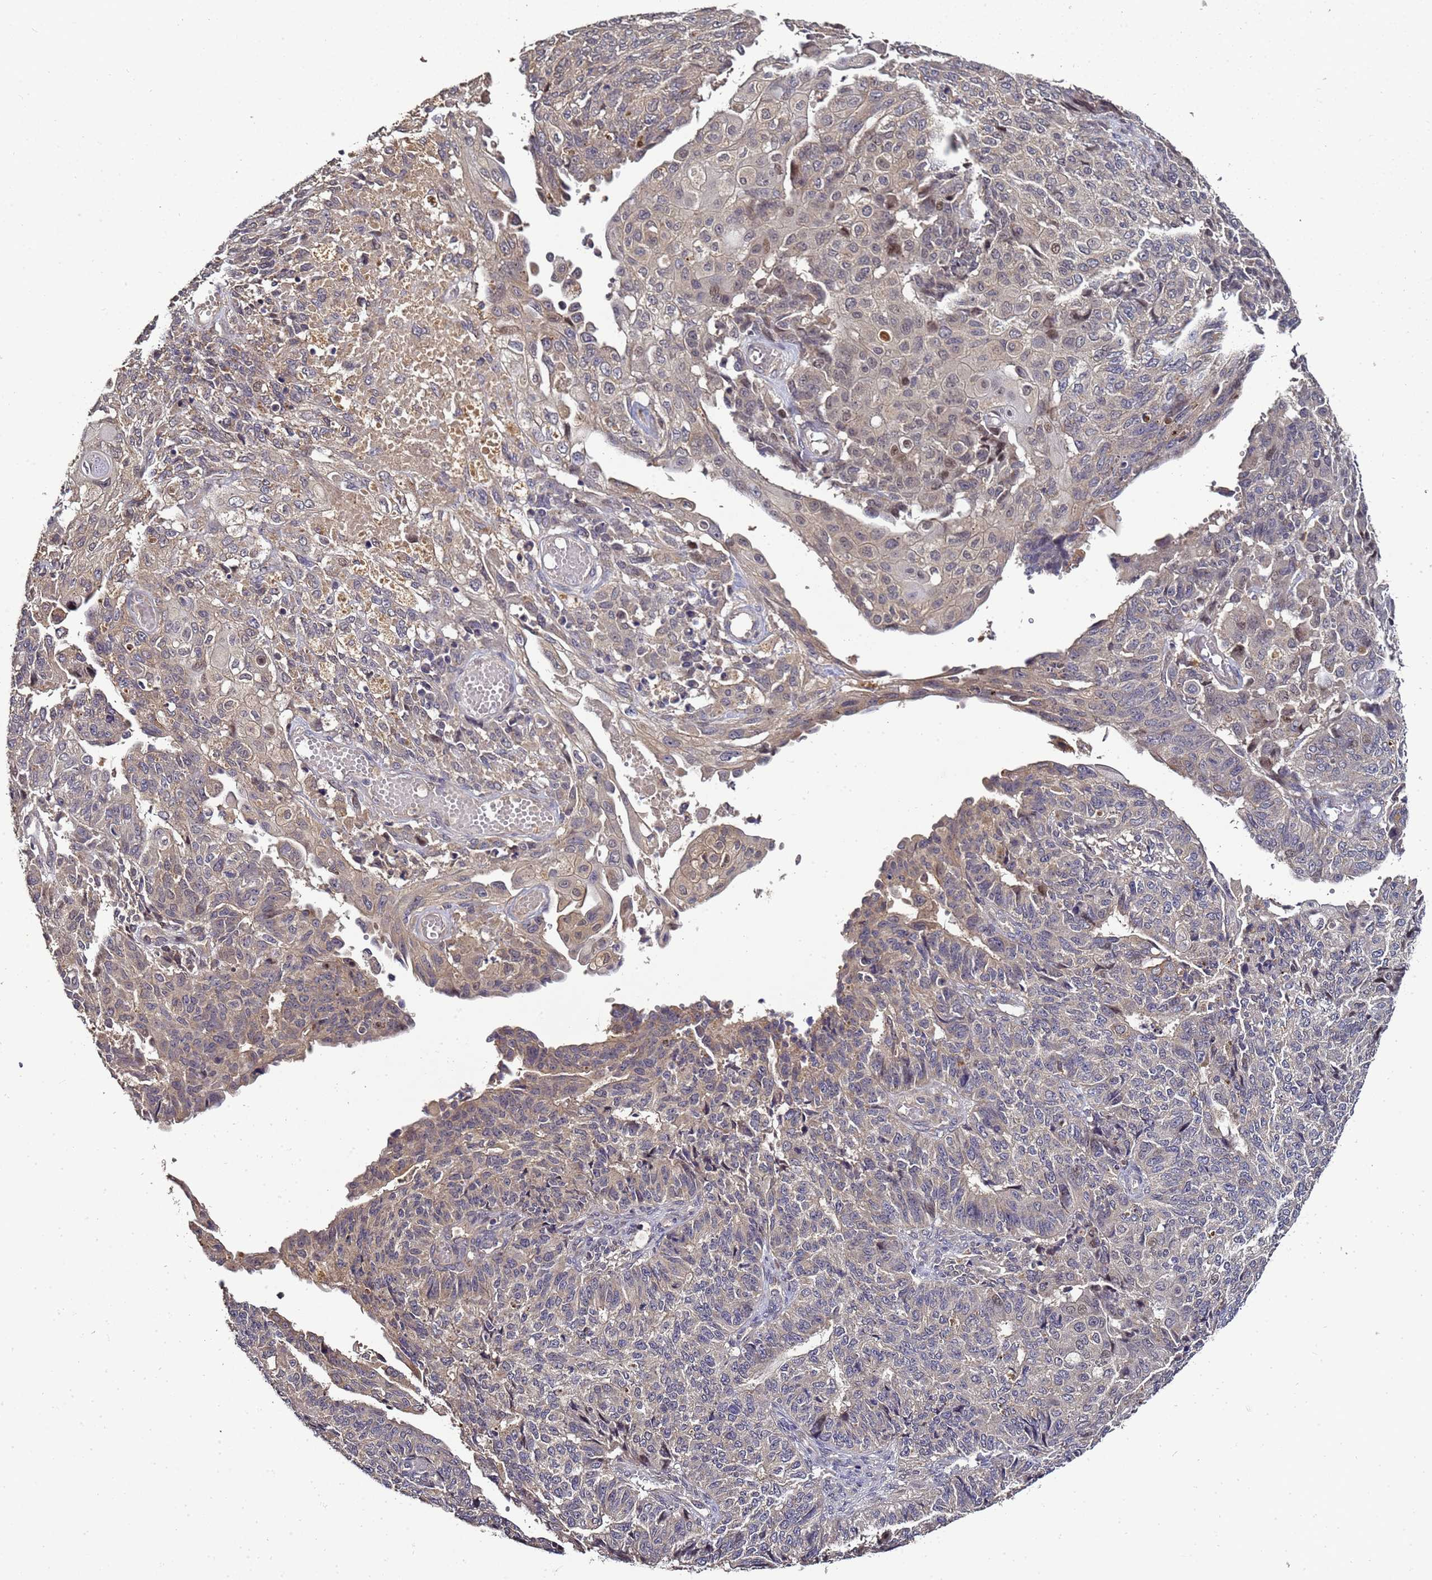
{"staining": {"intensity": "weak", "quantity": "<25%", "location": "cytoplasmic/membranous"}, "tissue": "endometrial cancer", "cell_type": "Tumor cells", "image_type": "cancer", "snomed": [{"axis": "morphology", "description": "Adenocarcinoma, NOS"}, {"axis": "topography", "description": "Endometrium"}], "caption": "The immunohistochemistry (IHC) micrograph has no significant expression in tumor cells of endometrial cancer (adenocarcinoma) tissue.", "gene": "LGI4", "patient": {"sex": "female", "age": 32}}